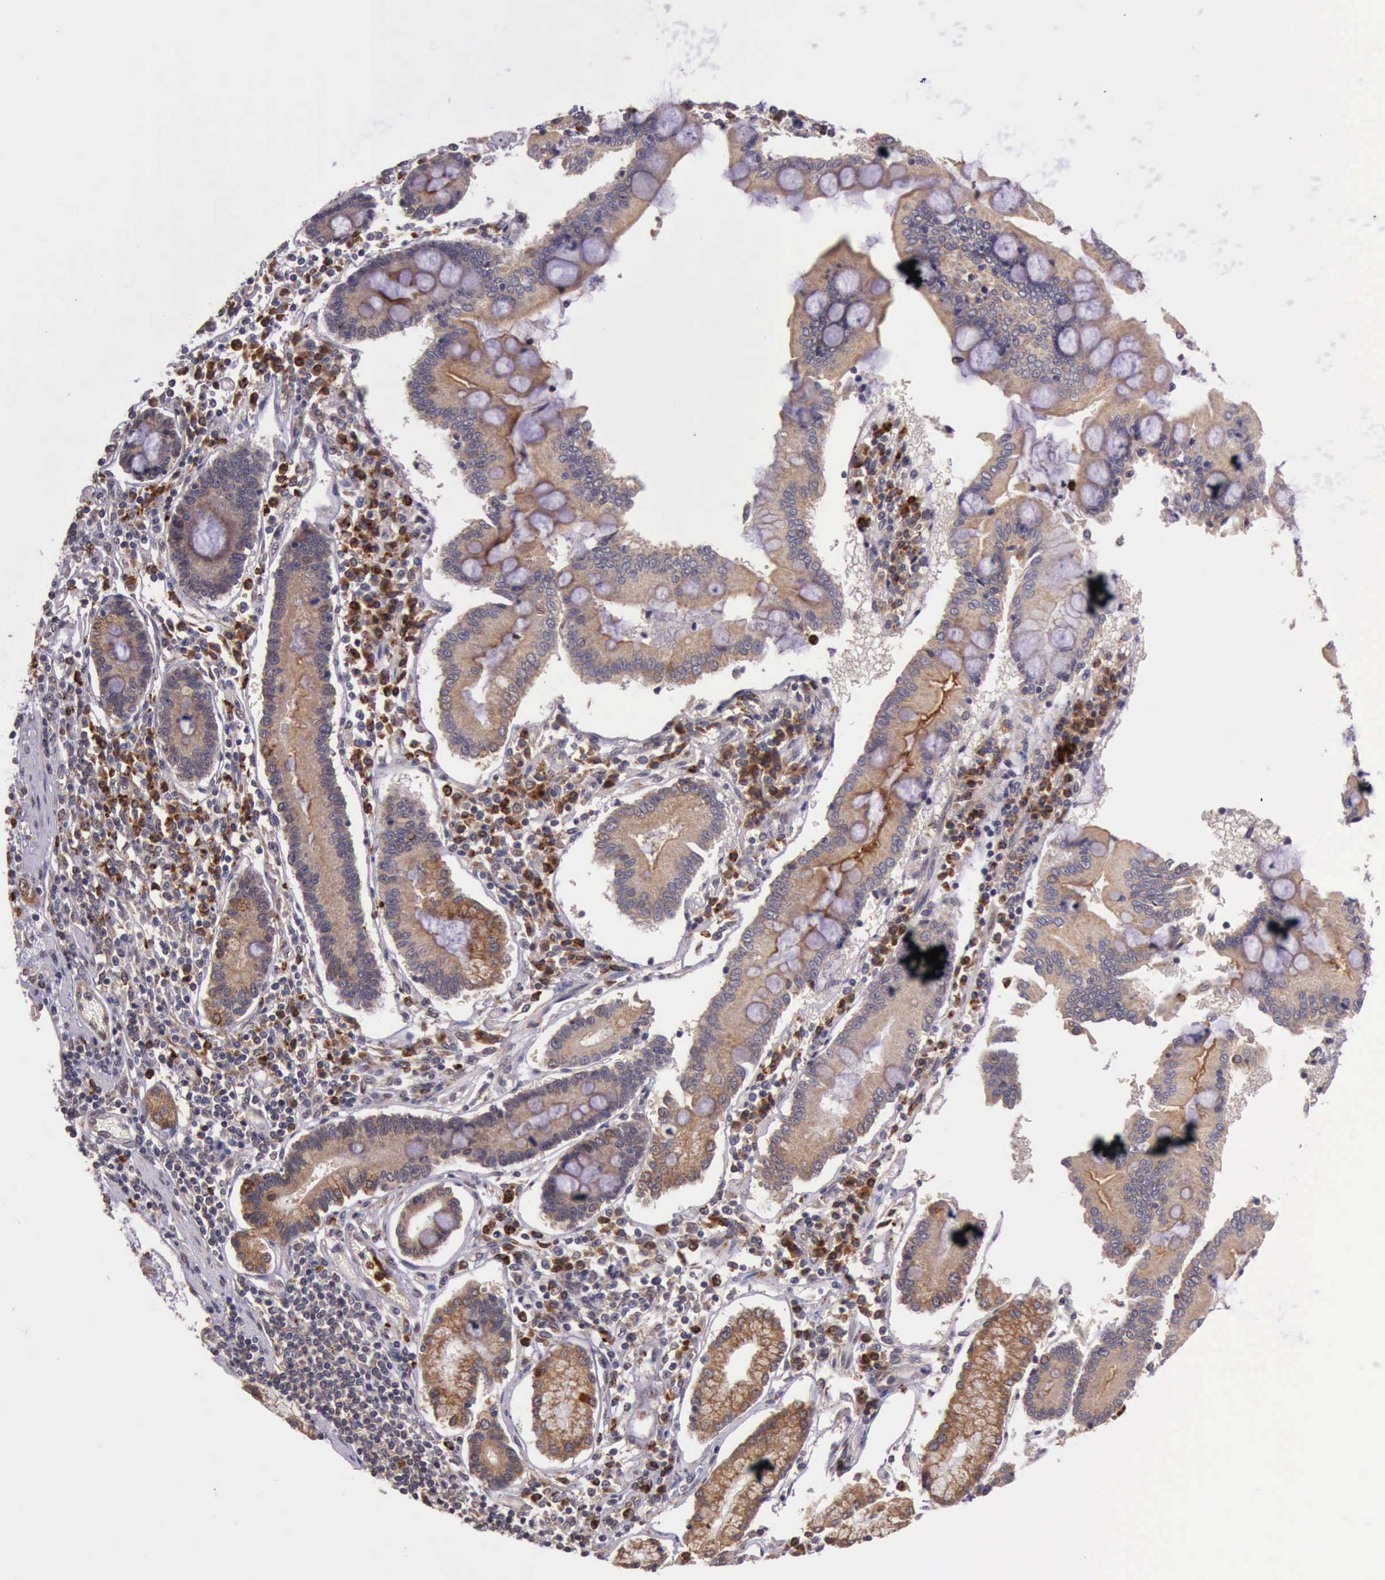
{"staining": {"intensity": "moderate", "quantity": "25%-75%", "location": "cytoplasmic/membranous"}, "tissue": "pancreatic cancer", "cell_type": "Tumor cells", "image_type": "cancer", "snomed": [{"axis": "morphology", "description": "Adenocarcinoma, NOS"}, {"axis": "topography", "description": "Pancreas"}], "caption": "A brown stain labels moderate cytoplasmic/membranous positivity of a protein in pancreatic cancer (adenocarcinoma) tumor cells. The staining is performed using DAB brown chromogen to label protein expression. The nuclei are counter-stained blue using hematoxylin.", "gene": "ARMCX3", "patient": {"sex": "female", "age": 57}}